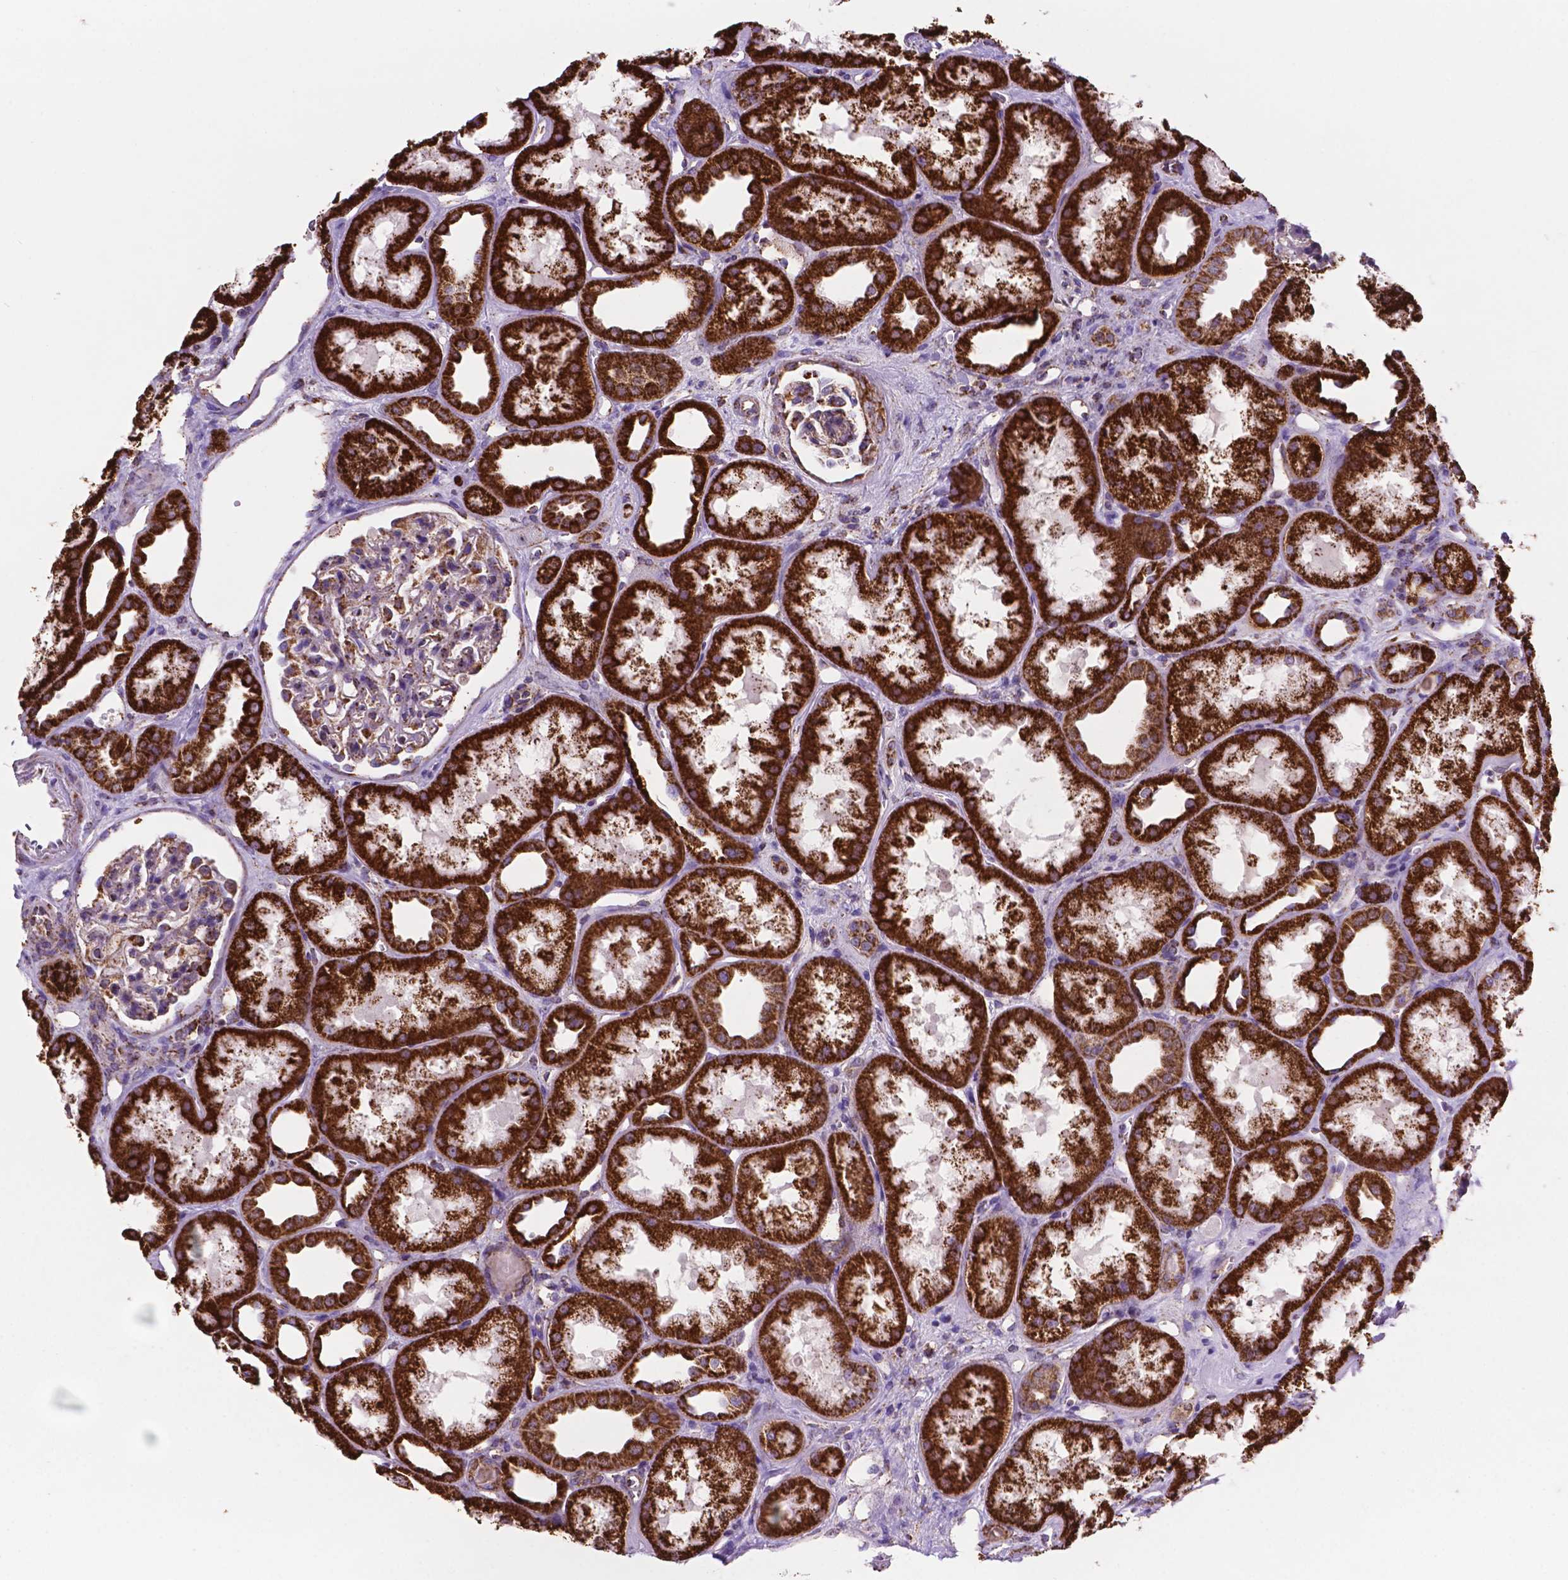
{"staining": {"intensity": "strong", "quantity": "<25%", "location": "cytoplasmic/membranous"}, "tissue": "kidney", "cell_type": "Cells in glomeruli", "image_type": "normal", "snomed": [{"axis": "morphology", "description": "Normal tissue, NOS"}, {"axis": "topography", "description": "Kidney"}], "caption": "Protein staining by immunohistochemistry reveals strong cytoplasmic/membranous staining in about <25% of cells in glomeruli in unremarkable kidney. The staining was performed using DAB, with brown indicating positive protein expression. Nuclei are stained blue with hematoxylin.", "gene": "HSPD1", "patient": {"sex": "male", "age": 61}}